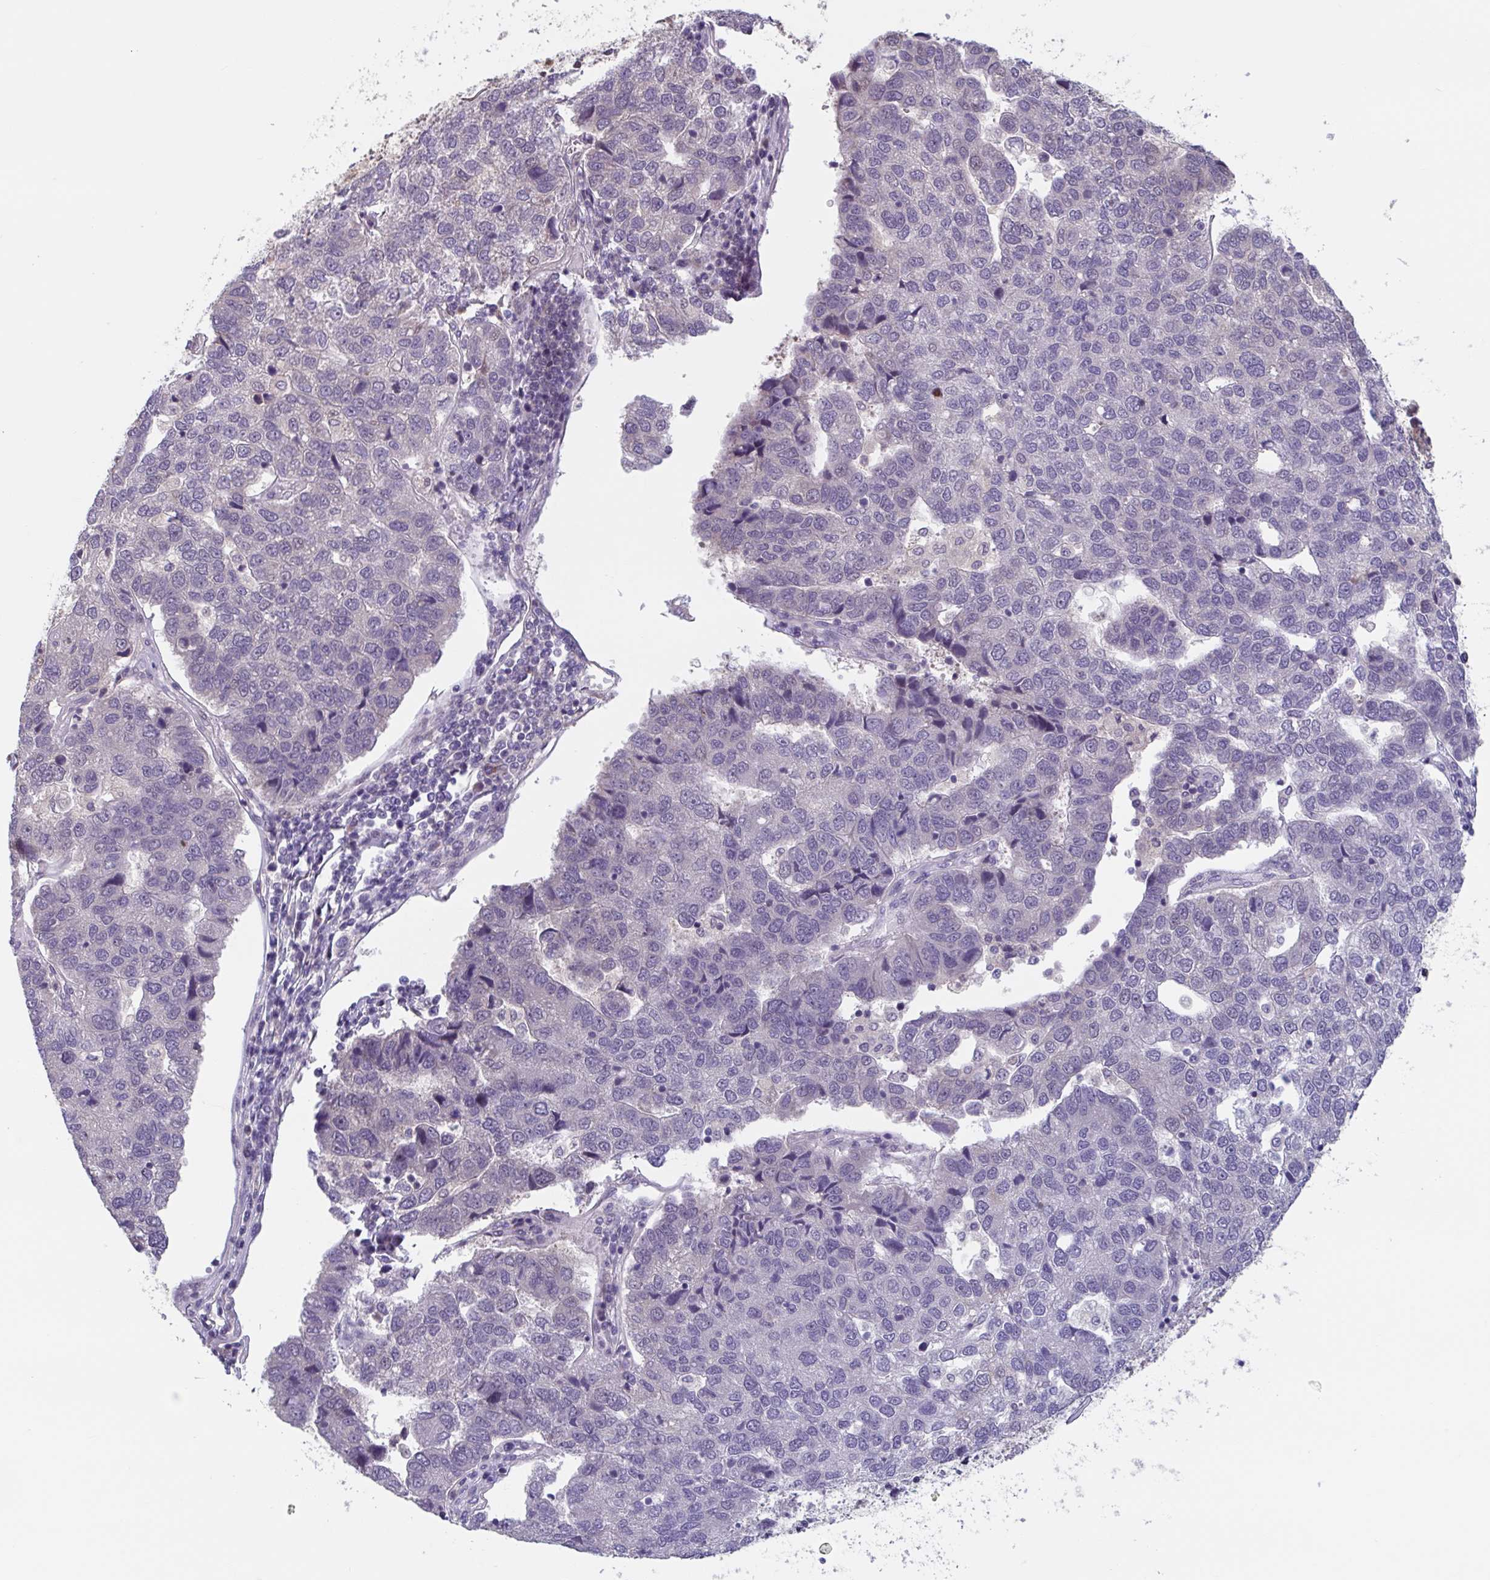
{"staining": {"intensity": "negative", "quantity": "none", "location": "none"}, "tissue": "pancreatic cancer", "cell_type": "Tumor cells", "image_type": "cancer", "snomed": [{"axis": "morphology", "description": "Adenocarcinoma, NOS"}, {"axis": "topography", "description": "Pancreas"}], "caption": "High magnification brightfield microscopy of pancreatic cancer stained with DAB (brown) and counterstained with hematoxylin (blue): tumor cells show no significant staining.", "gene": "RIOK1", "patient": {"sex": "female", "age": 61}}